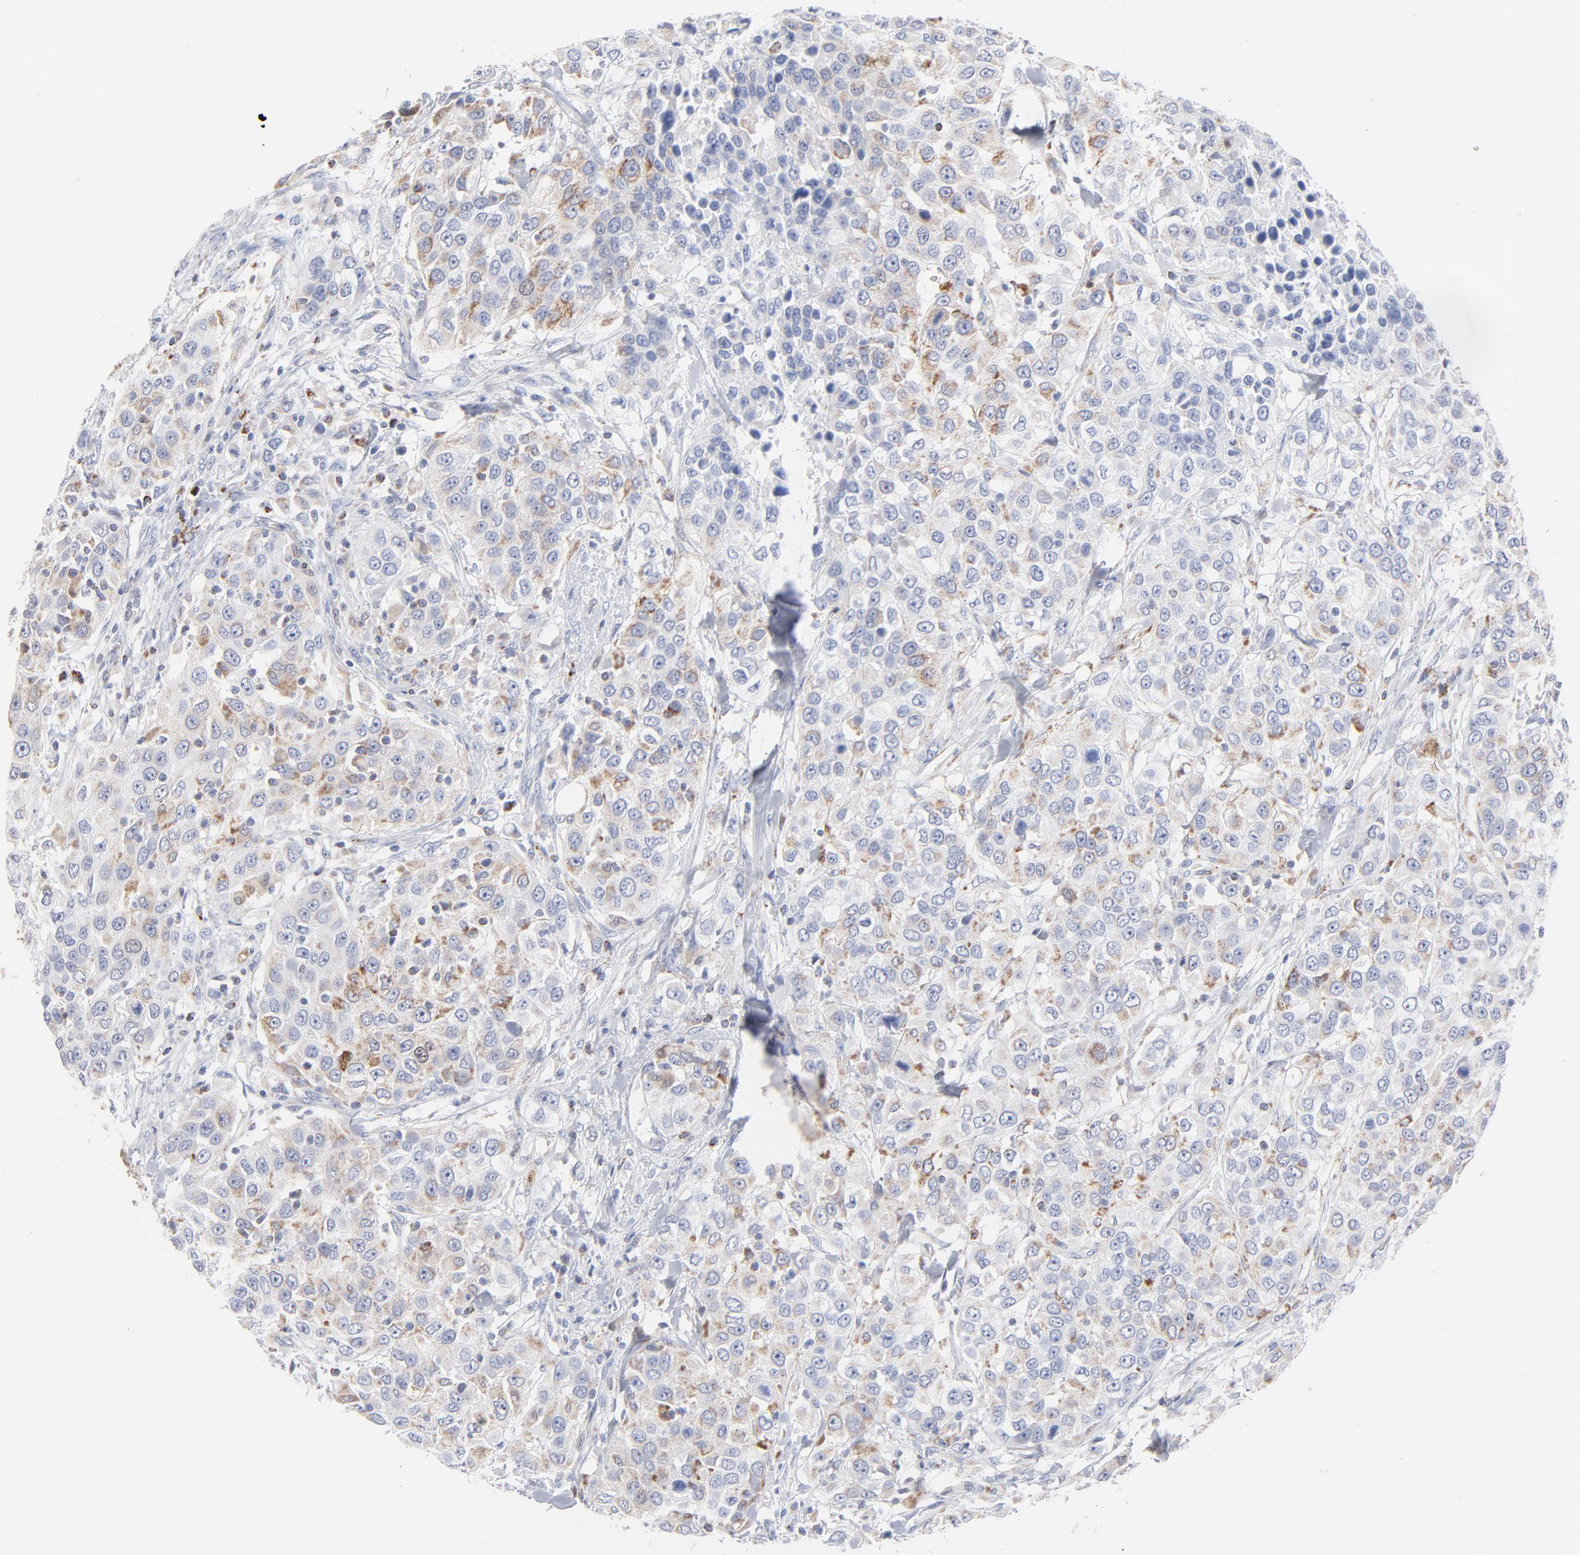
{"staining": {"intensity": "weak", "quantity": "<25%", "location": "cytoplasmic/membranous"}, "tissue": "urothelial cancer", "cell_type": "Tumor cells", "image_type": "cancer", "snomed": [{"axis": "morphology", "description": "Urothelial carcinoma, High grade"}, {"axis": "topography", "description": "Urinary bladder"}], "caption": "Urothelial cancer stained for a protein using immunohistochemistry (IHC) exhibits no staining tumor cells.", "gene": "CHCHD10", "patient": {"sex": "female", "age": 80}}